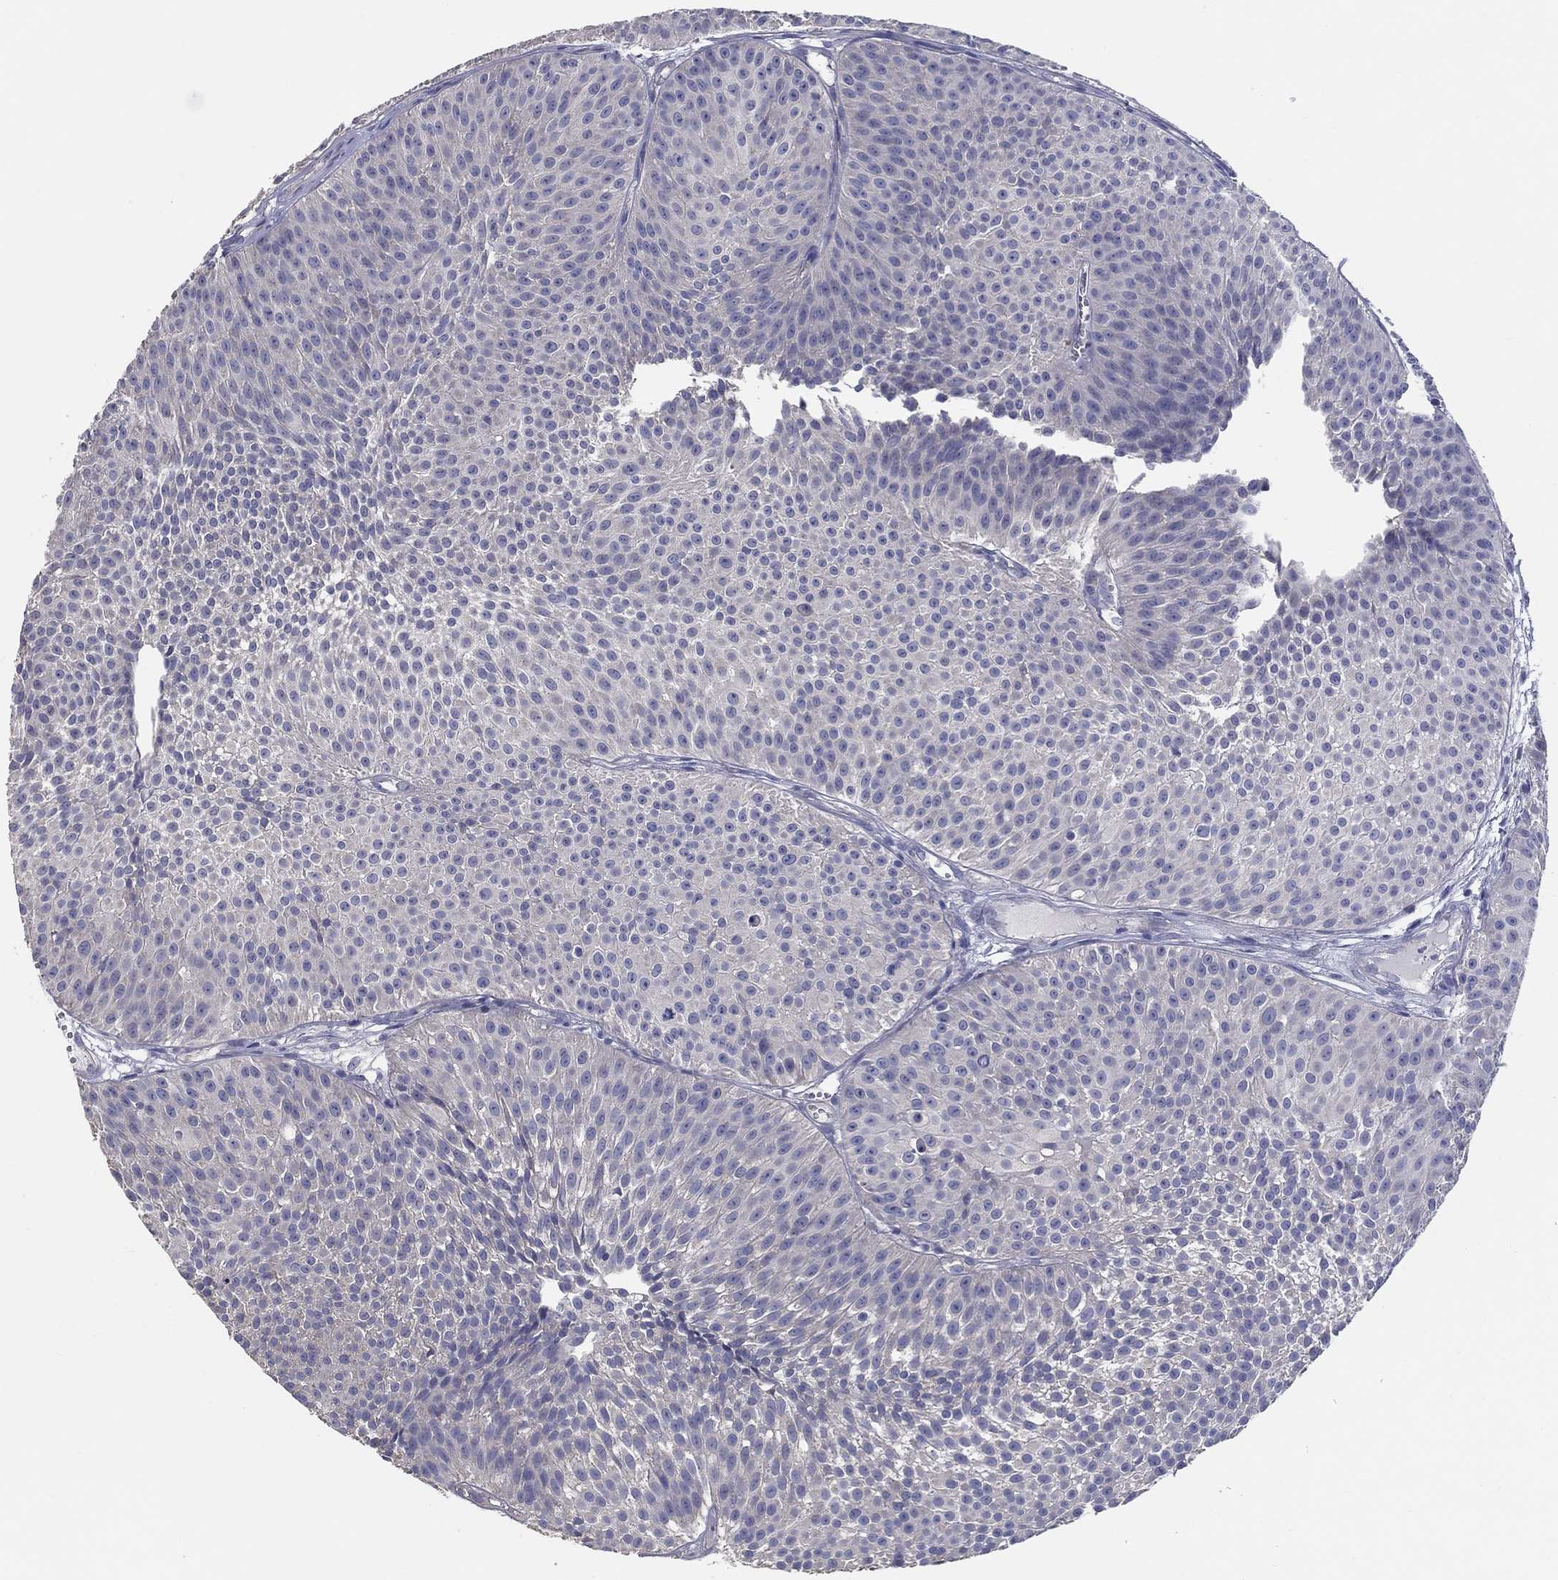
{"staining": {"intensity": "negative", "quantity": "none", "location": "none"}, "tissue": "urothelial cancer", "cell_type": "Tumor cells", "image_type": "cancer", "snomed": [{"axis": "morphology", "description": "Urothelial carcinoma, Low grade"}, {"axis": "topography", "description": "Urinary bladder"}], "caption": "Human low-grade urothelial carcinoma stained for a protein using immunohistochemistry displays no expression in tumor cells.", "gene": "DOCK3", "patient": {"sex": "male", "age": 63}}